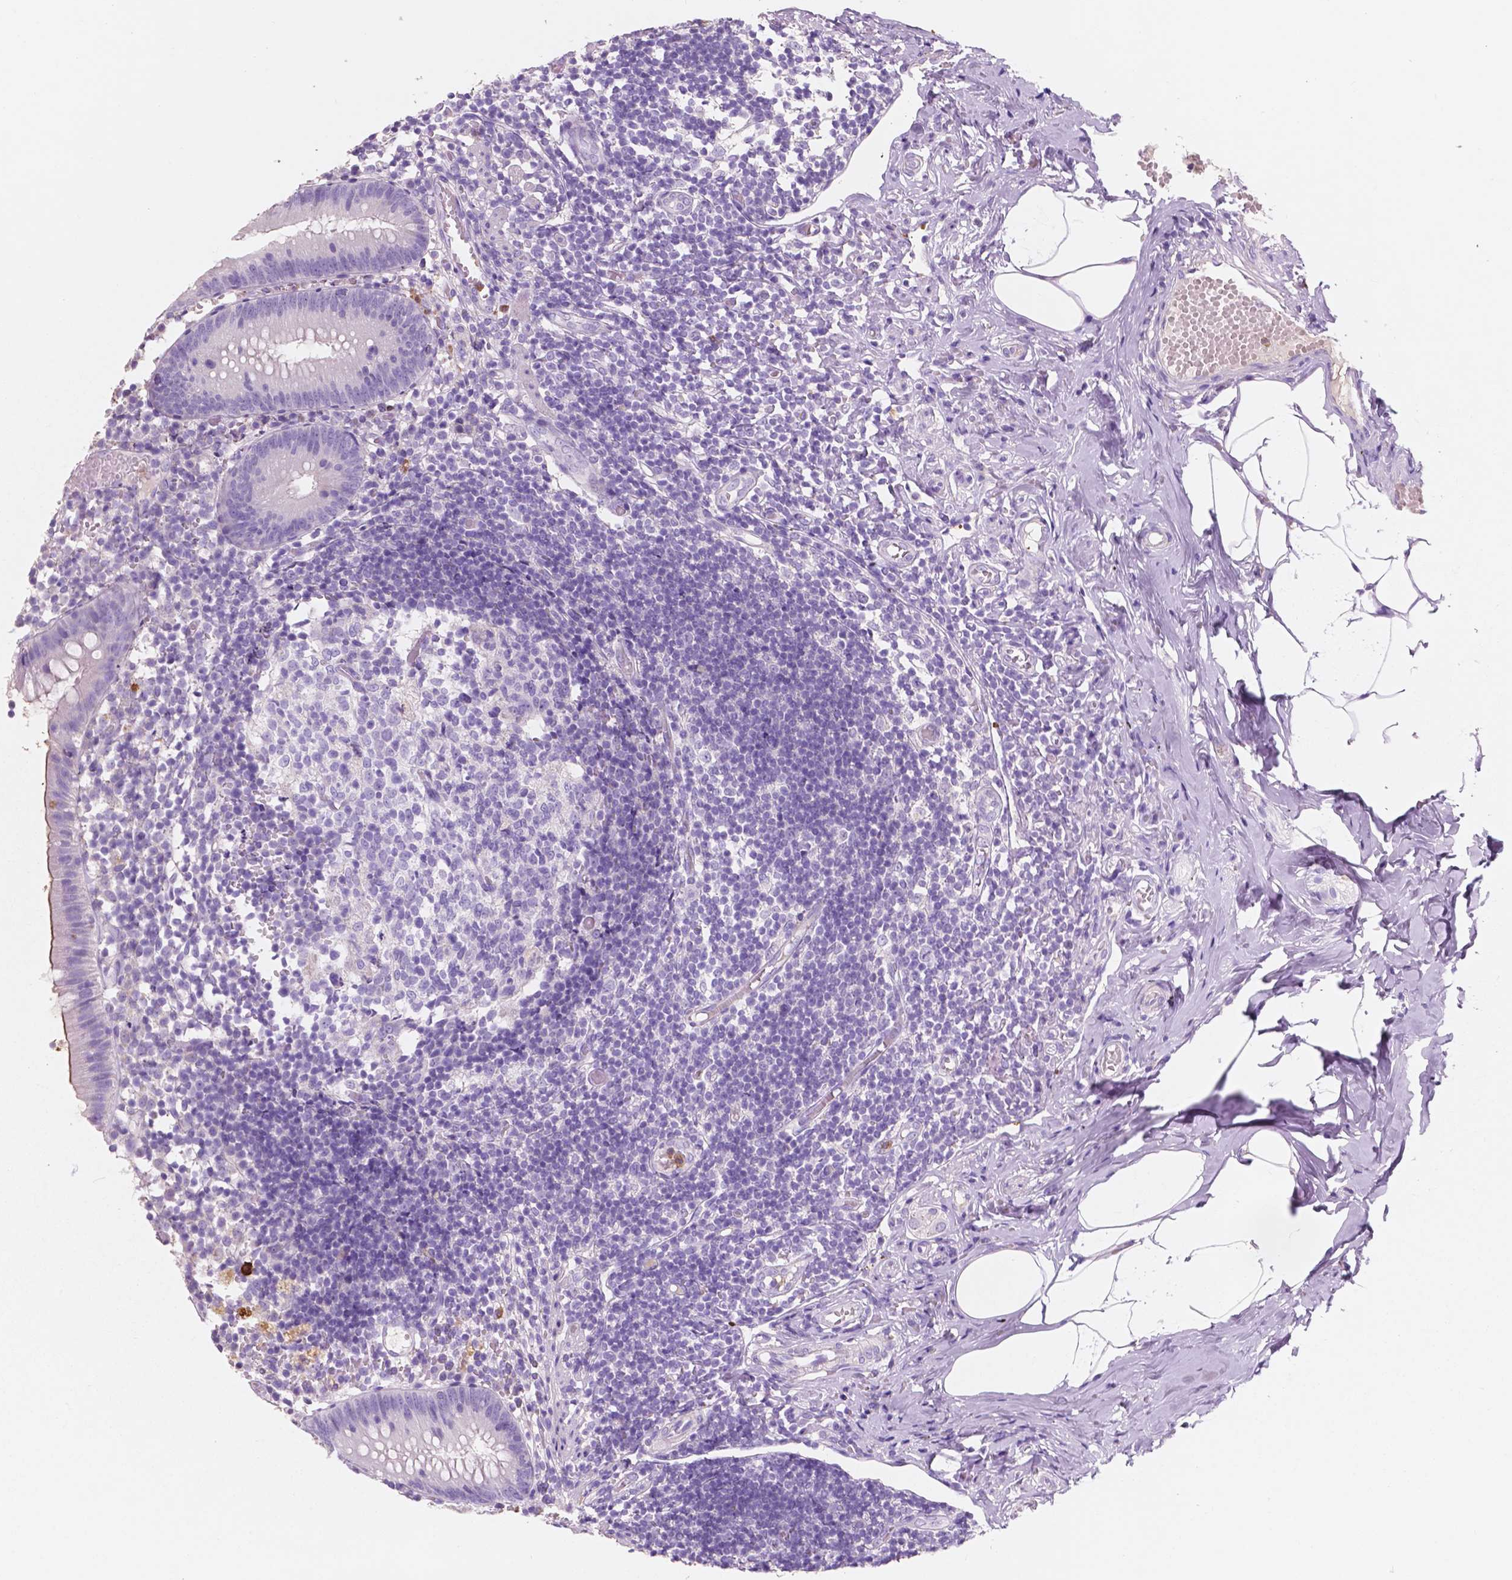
{"staining": {"intensity": "weak", "quantity": "<25%", "location": "cytoplasmic/membranous"}, "tissue": "appendix", "cell_type": "Glandular cells", "image_type": "normal", "snomed": [{"axis": "morphology", "description": "Normal tissue, NOS"}, {"axis": "topography", "description": "Appendix"}], "caption": "High power microscopy histopathology image of an immunohistochemistry (IHC) photomicrograph of benign appendix, revealing no significant positivity in glandular cells. (Stains: DAB (3,3'-diaminobenzidine) immunohistochemistry with hematoxylin counter stain, Microscopy: brightfield microscopy at high magnification).", "gene": "CUZD1", "patient": {"sex": "female", "age": 32}}